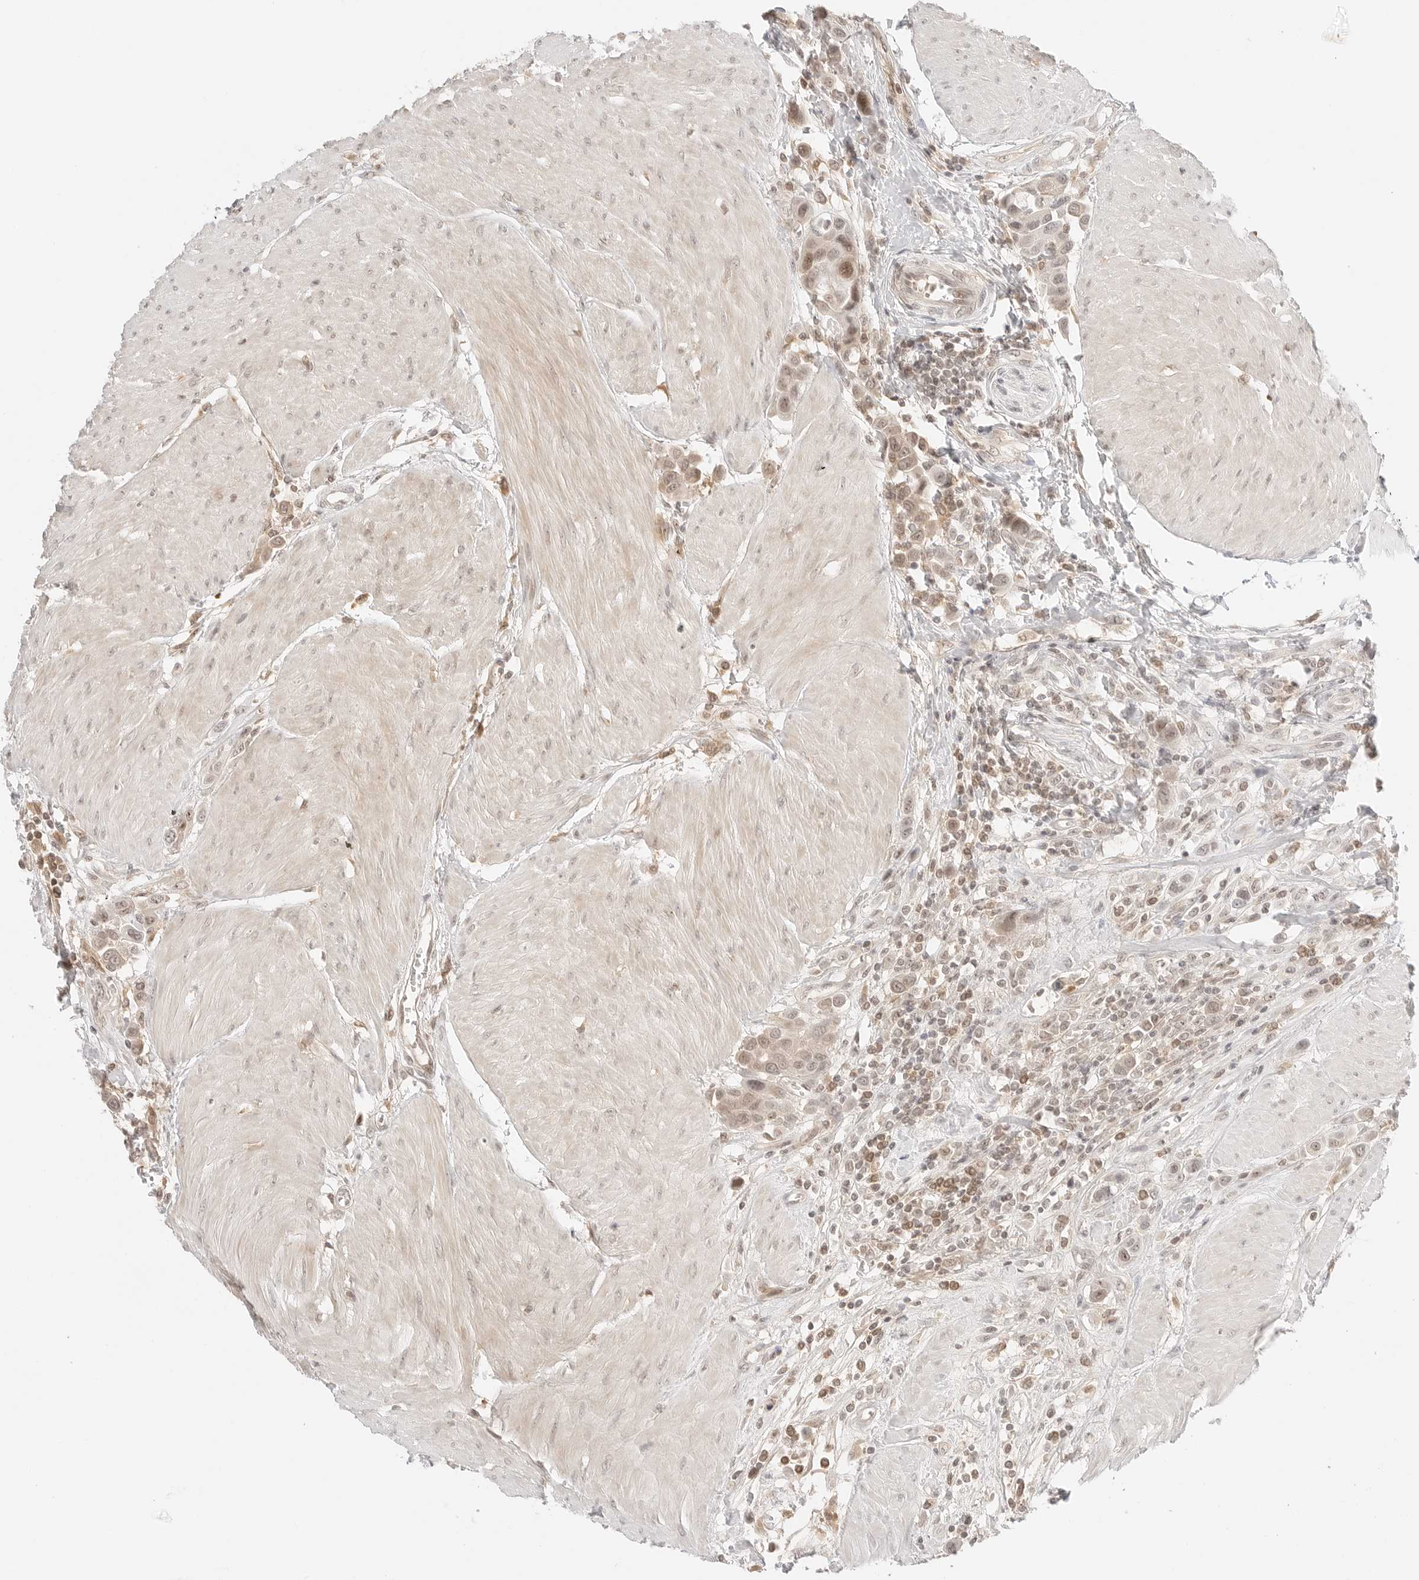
{"staining": {"intensity": "moderate", "quantity": "<25%", "location": "nuclear"}, "tissue": "urothelial cancer", "cell_type": "Tumor cells", "image_type": "cancer", "snomed": [{"axis": "morphology", "description": "Urothelial carcinoma, High grade"}, {"axis": "topography", "description": "Urinary bladder"}], "caption": "Urothelial cancer stained for a protein (brown) shows moderate nuclear positive expression in approximately <25% of tumor cells.", "gene": "RPS6KL1", "patient": {"sex": "male", "age": 50}}